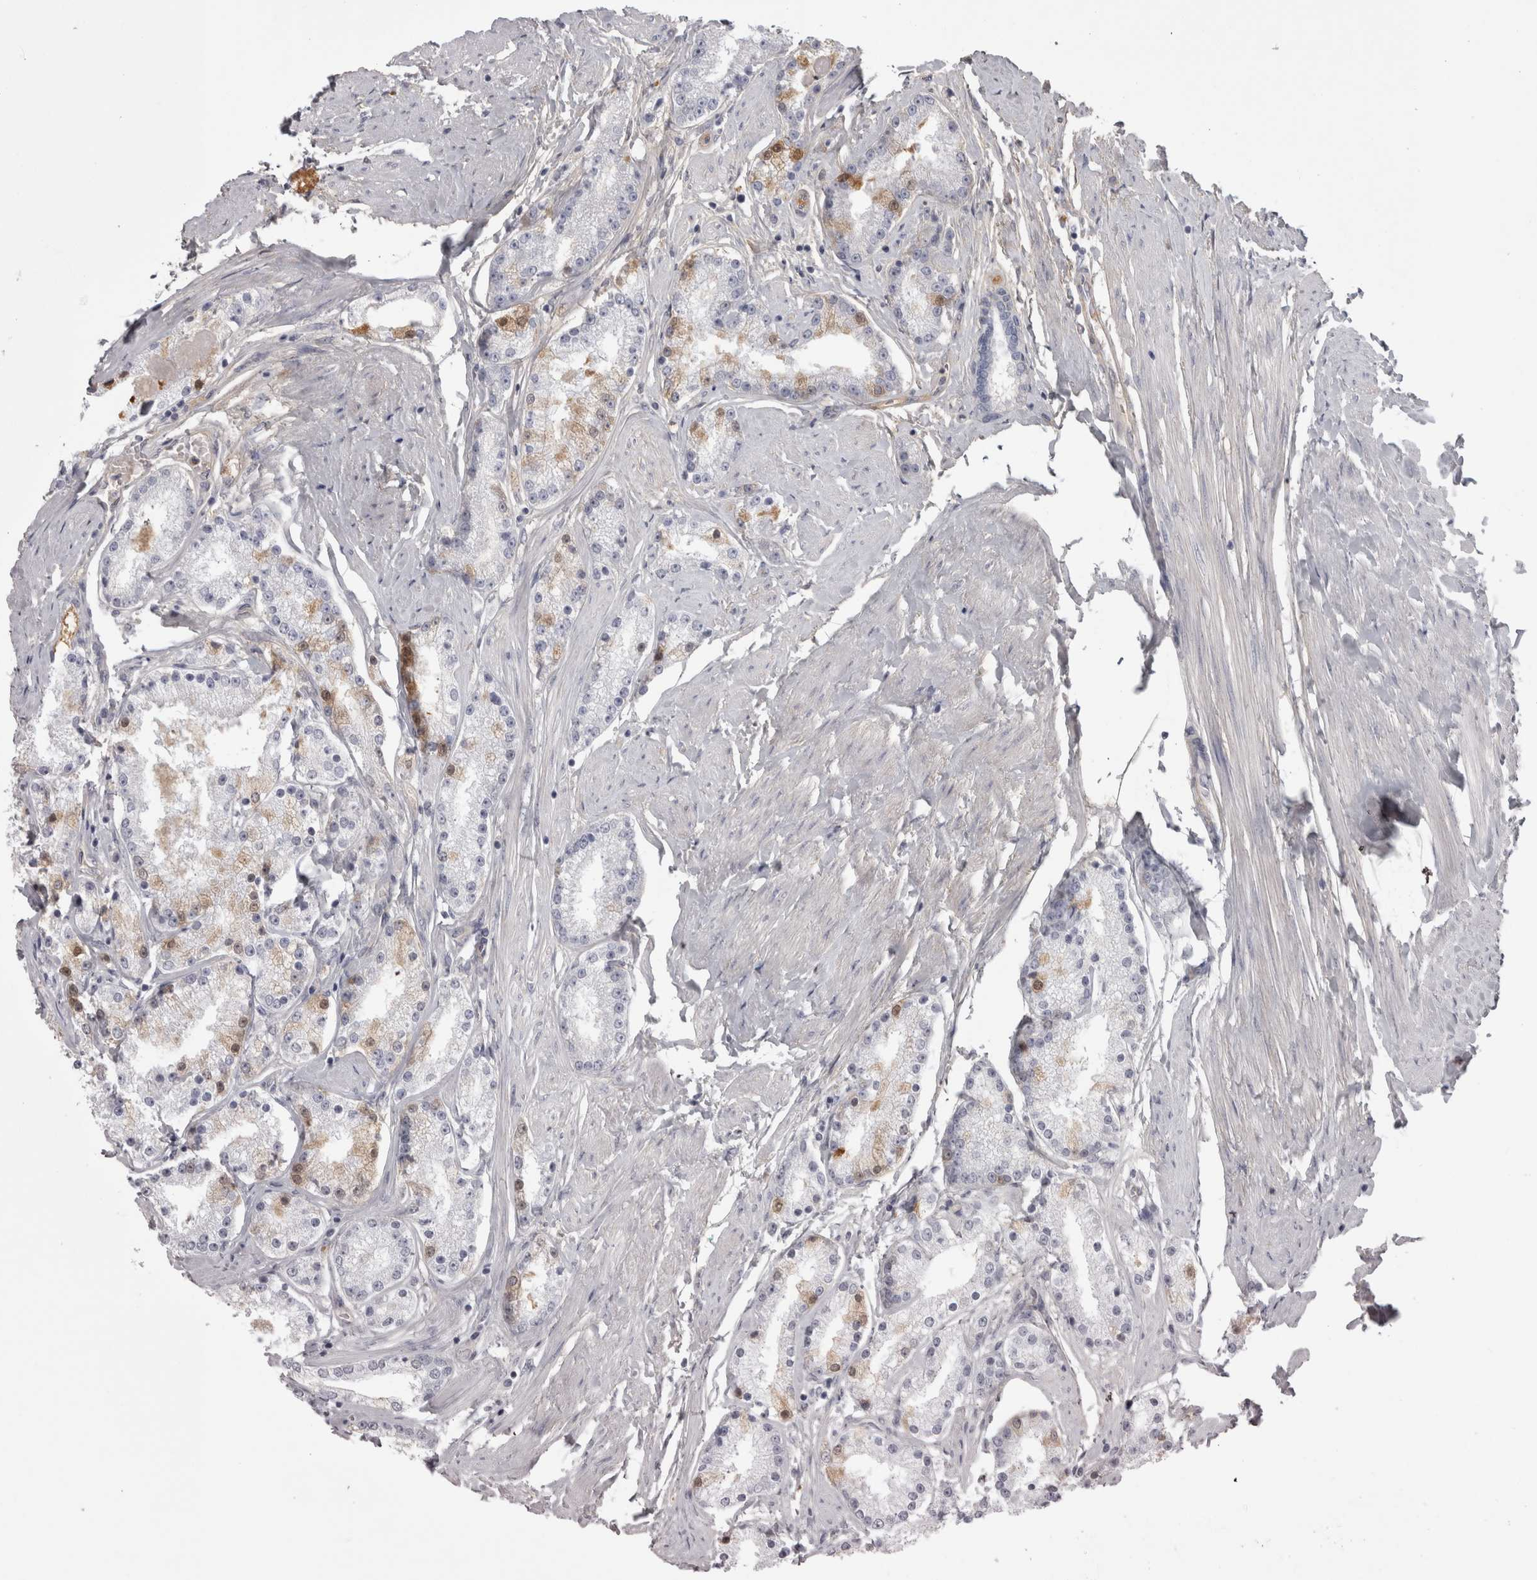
{"staining": {"intensity": "moderate", "quantity": "<25%", "location": "cytoplasmic/membranous,nuclear"}, "tissue": "prostate cancer", "cell_type": "Tumor cells", "image_type": "cancer", "snomed": [{"axis": "morphology", "description": "Adenocarcinoma, Low grade"}, {"axis": "topography", "description": "Prostate"}], "caption": "Immunohistochemical staining of prostate adenocarcinoma (low-grade) reveals low levels of moderate cytoplasmic/membranous and nuclear protein staining in approximately <25% of tumor cells.", "gene": "SAA4", "patient": {"sex": "male", "age": 63}}